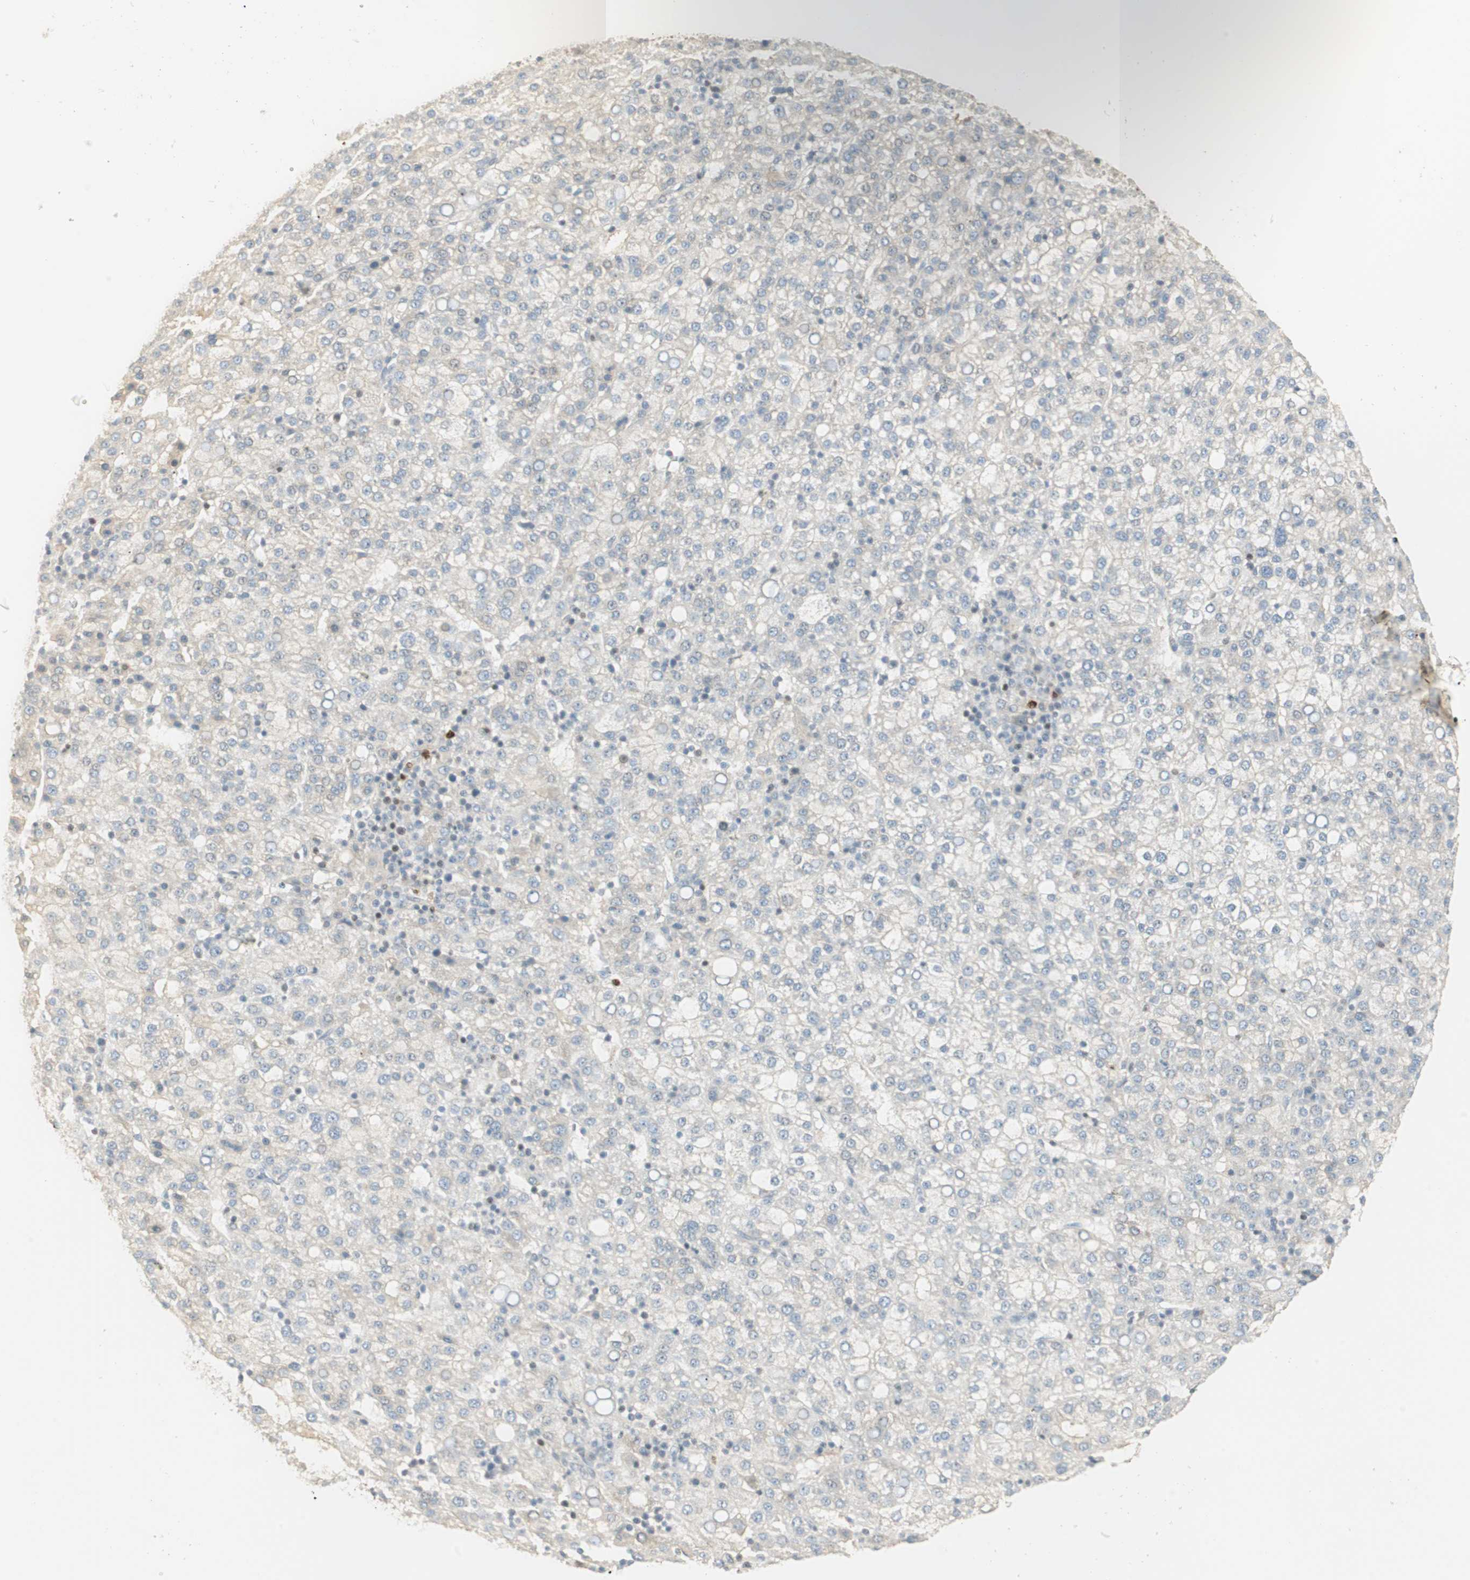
{"staining": {"intensity": "negative", "quantity": "none", "location": "none"}, "tissue": "liver cancer", "cell_type": "Tumor cells", "image_type": "cancer", "snomed": [{"axis": "morphology", "description": "Carcinoma, Hepatocellular, NOS"}, {"axis": "topography", "description": "Liver"}], "caption": "DAB (3,3'-diaminobenzidine) immunohistochemical staining of hepatocellular carcinoma (liver) exhibits no significant staining in tumor cells.", "gene": "RUNX2", "patient": {"sex": "female", "age": 58}}